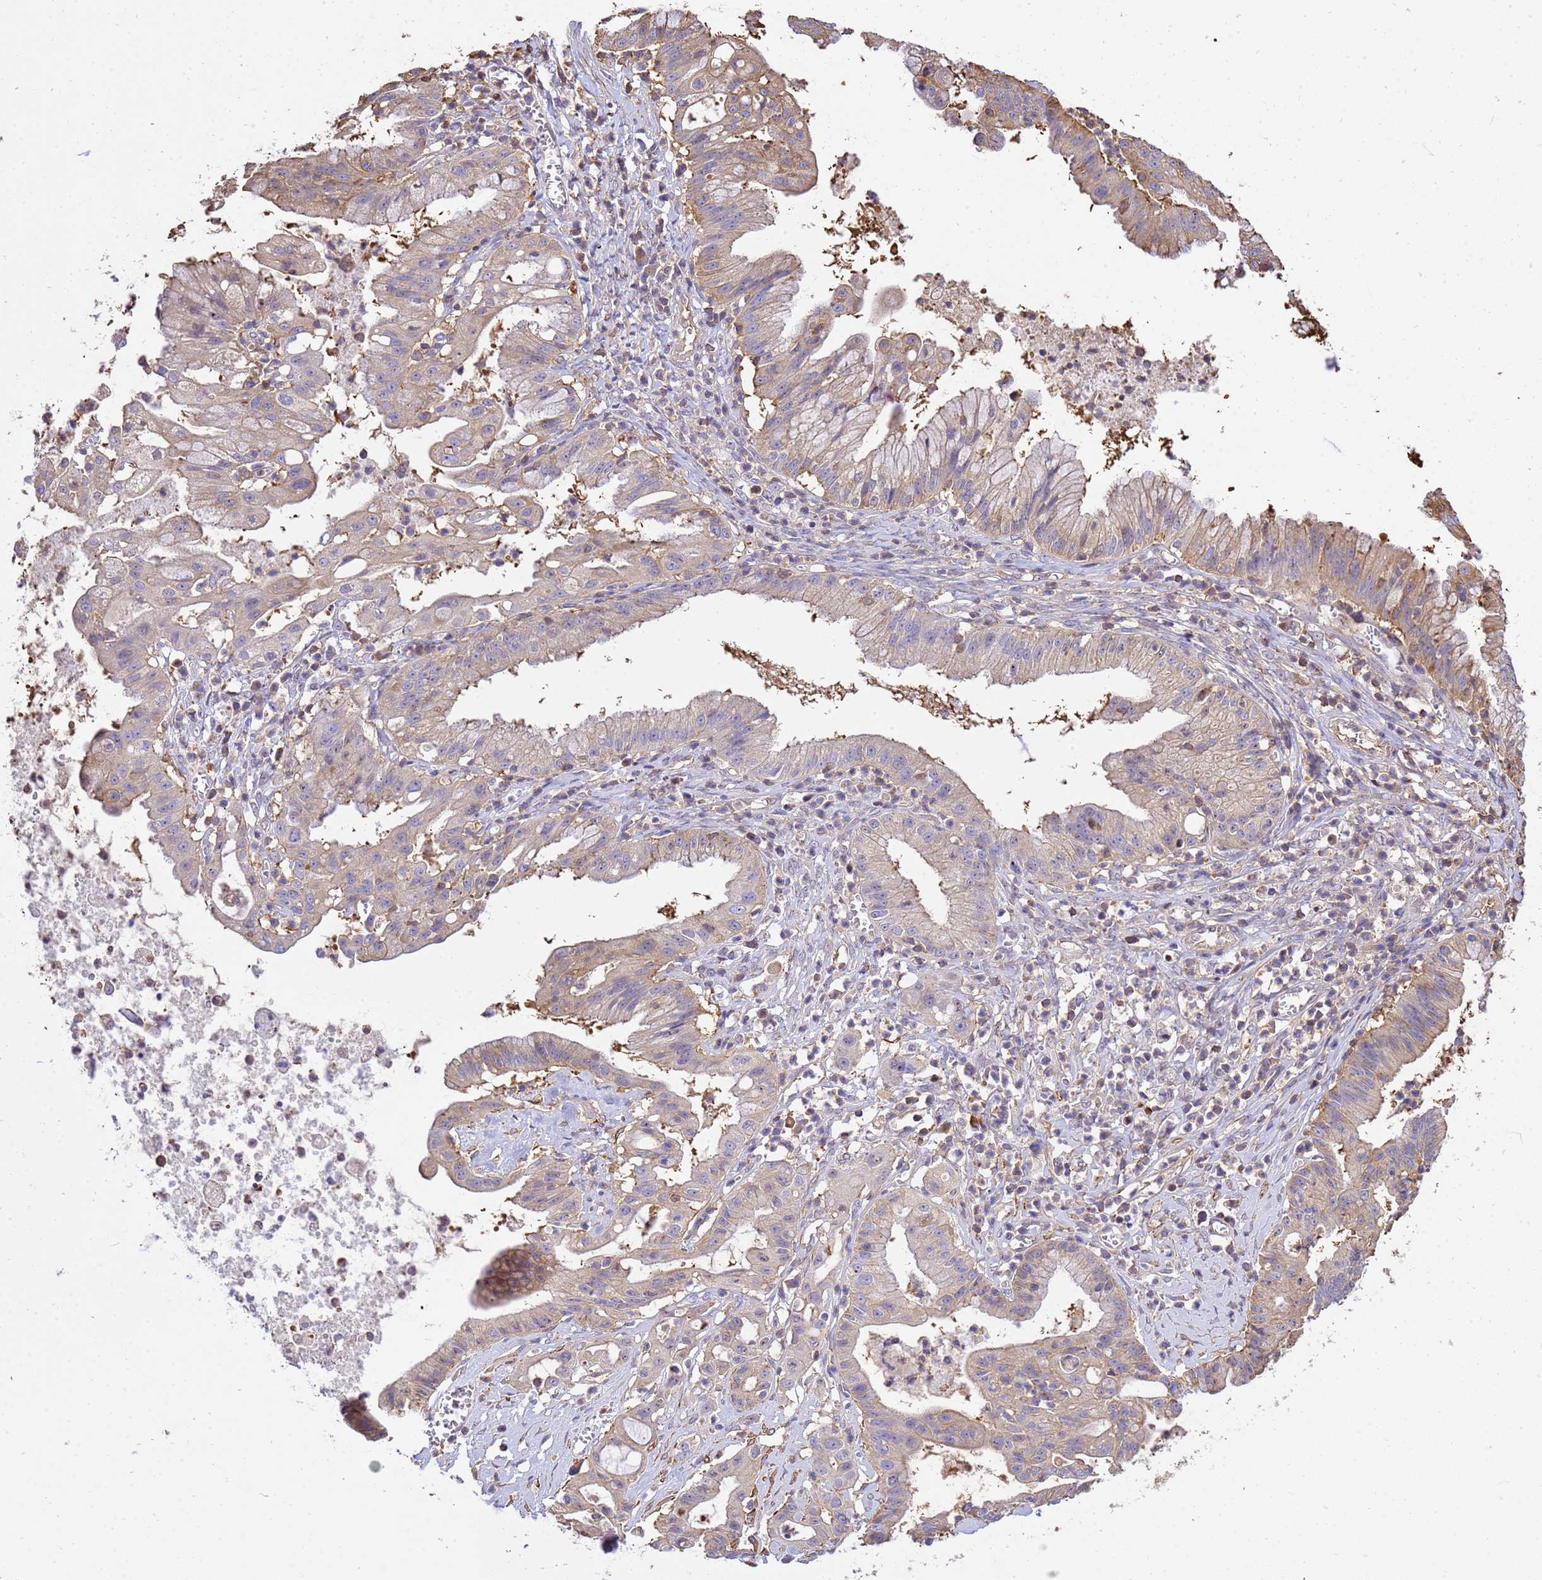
{"staining": {"intensity": "weak", "quantity": "25%-75%", "location": "cytoplasmic/membranous"}, "tissue": "ovarian cancer", "cell_type": "Tumor cells", "image_type": "cancer", "snomed": [{"axis": "morphology", "description": "Cystadenocarcinoma, mucinous, NOS"}, {"axis": "topography", "description": "Ovary"}], "caption": "Immunohistochemical staining of ovarian mucinous cystadenocarcinoma demonstrates low levels of weak cytoplasmic/membranous positivity in about 25%-75% of tumor cells. The staining is performed using DAB (3,3'-diaminobenzidine) brown chromogen to label protein expression. The nuclei are counter-stained blue using hematoxylin.", "gene": "WDR64", "patient": {"sex": "female", "age": 70}}